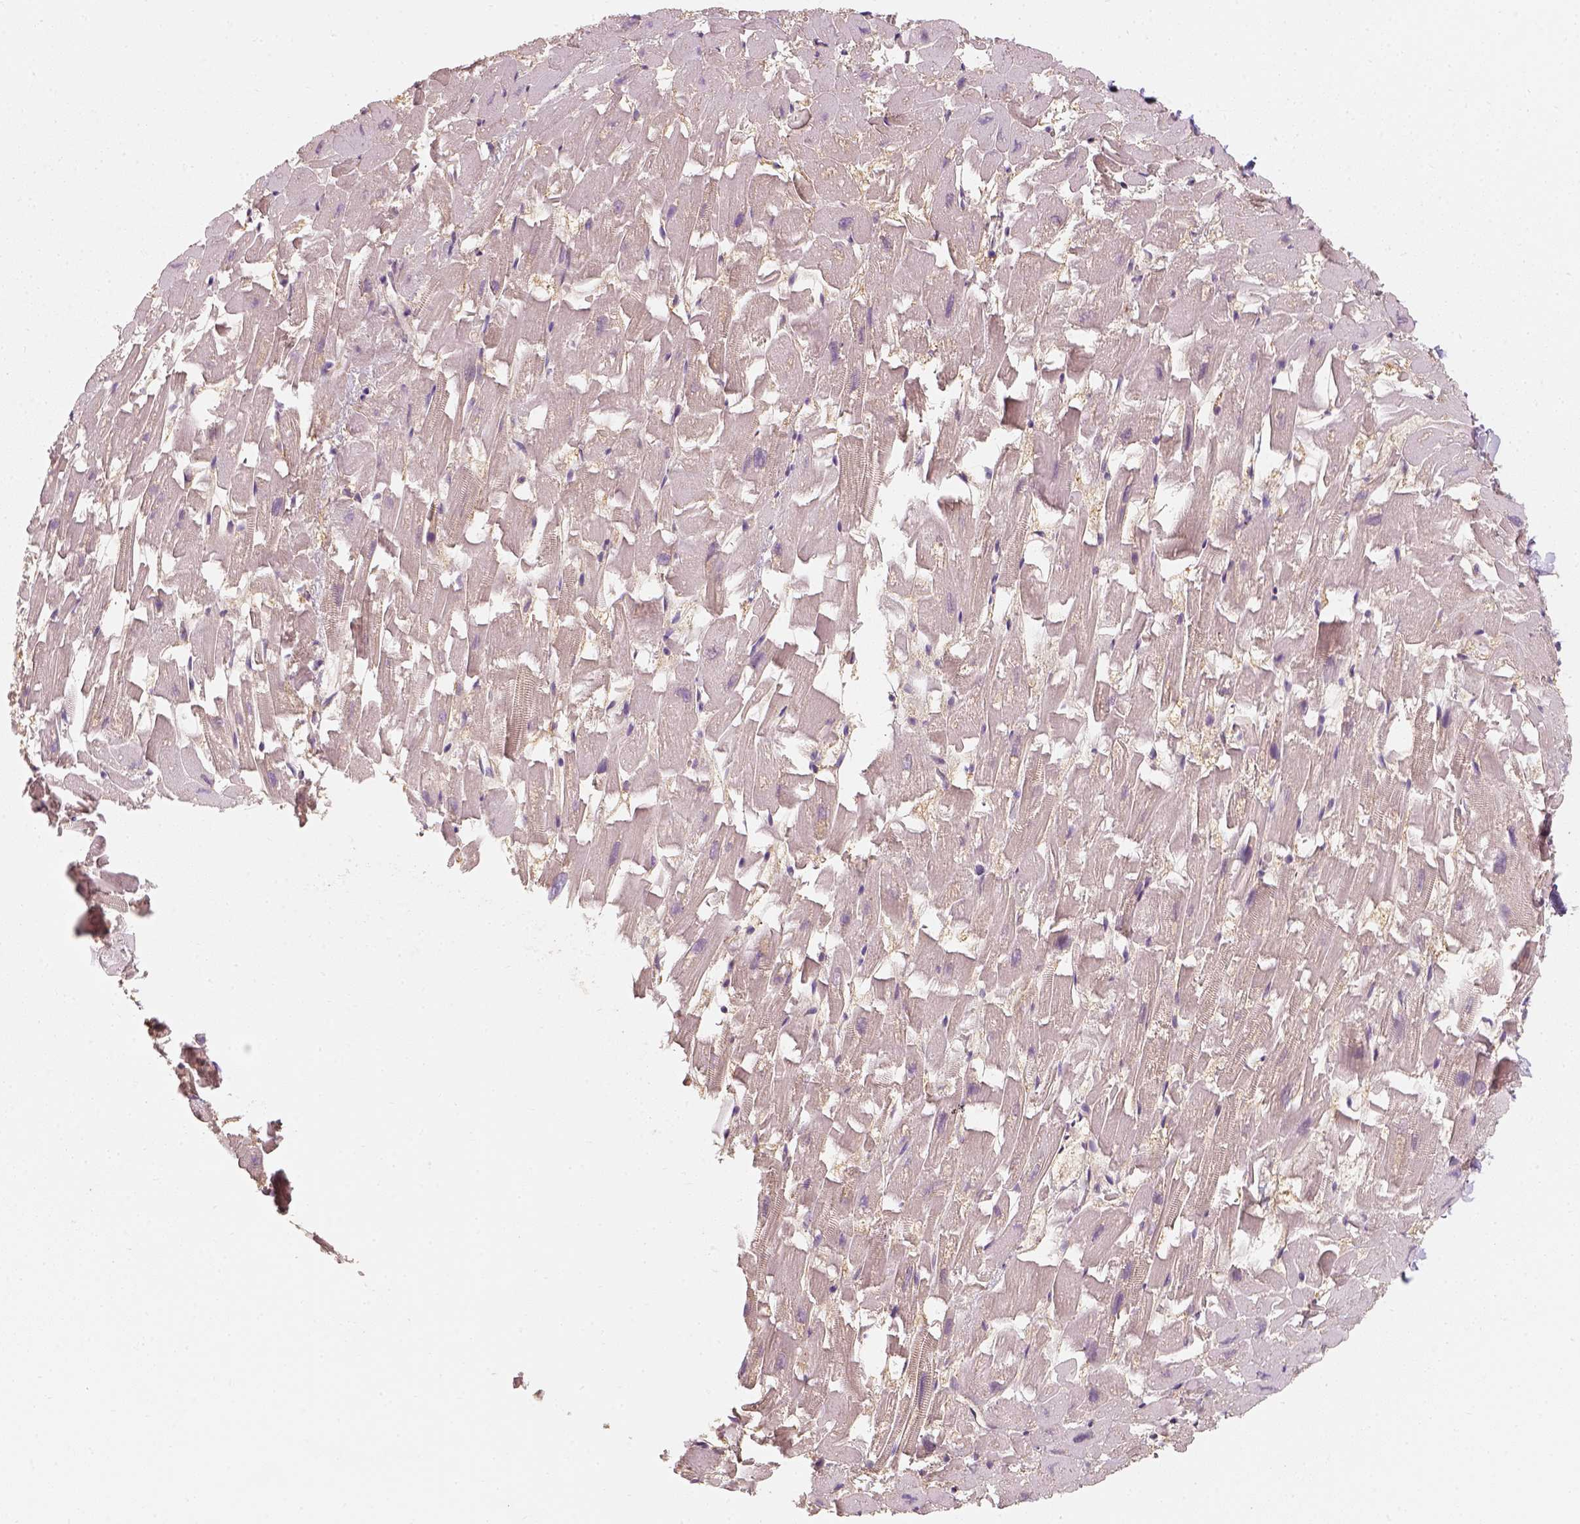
{"staining": {"intensity": "weak", "quantity": "25%-75%", "location": "cytoplasmic/membranous"}, "tissue": "heart muscle", "cell_type": "Cardiomyocytes", "image_type": "normal", "snomed": [{"axis": "morphology", "description": "Normal tissue, NOS"}, {"axis": "topography", "description": "Heart"}], "caption": "Cardiomyocytes reveal low levels of weak cytoplasmic/membranous expression in approximately 25%-75% of cells in benign heart muscle. (DAB (3,3'-diaminobenzidine) = brown stain, brightfield microscopy at high magnification).", "gene": "SQSTM1", "patient": {"sex": "female", "age": 64}}